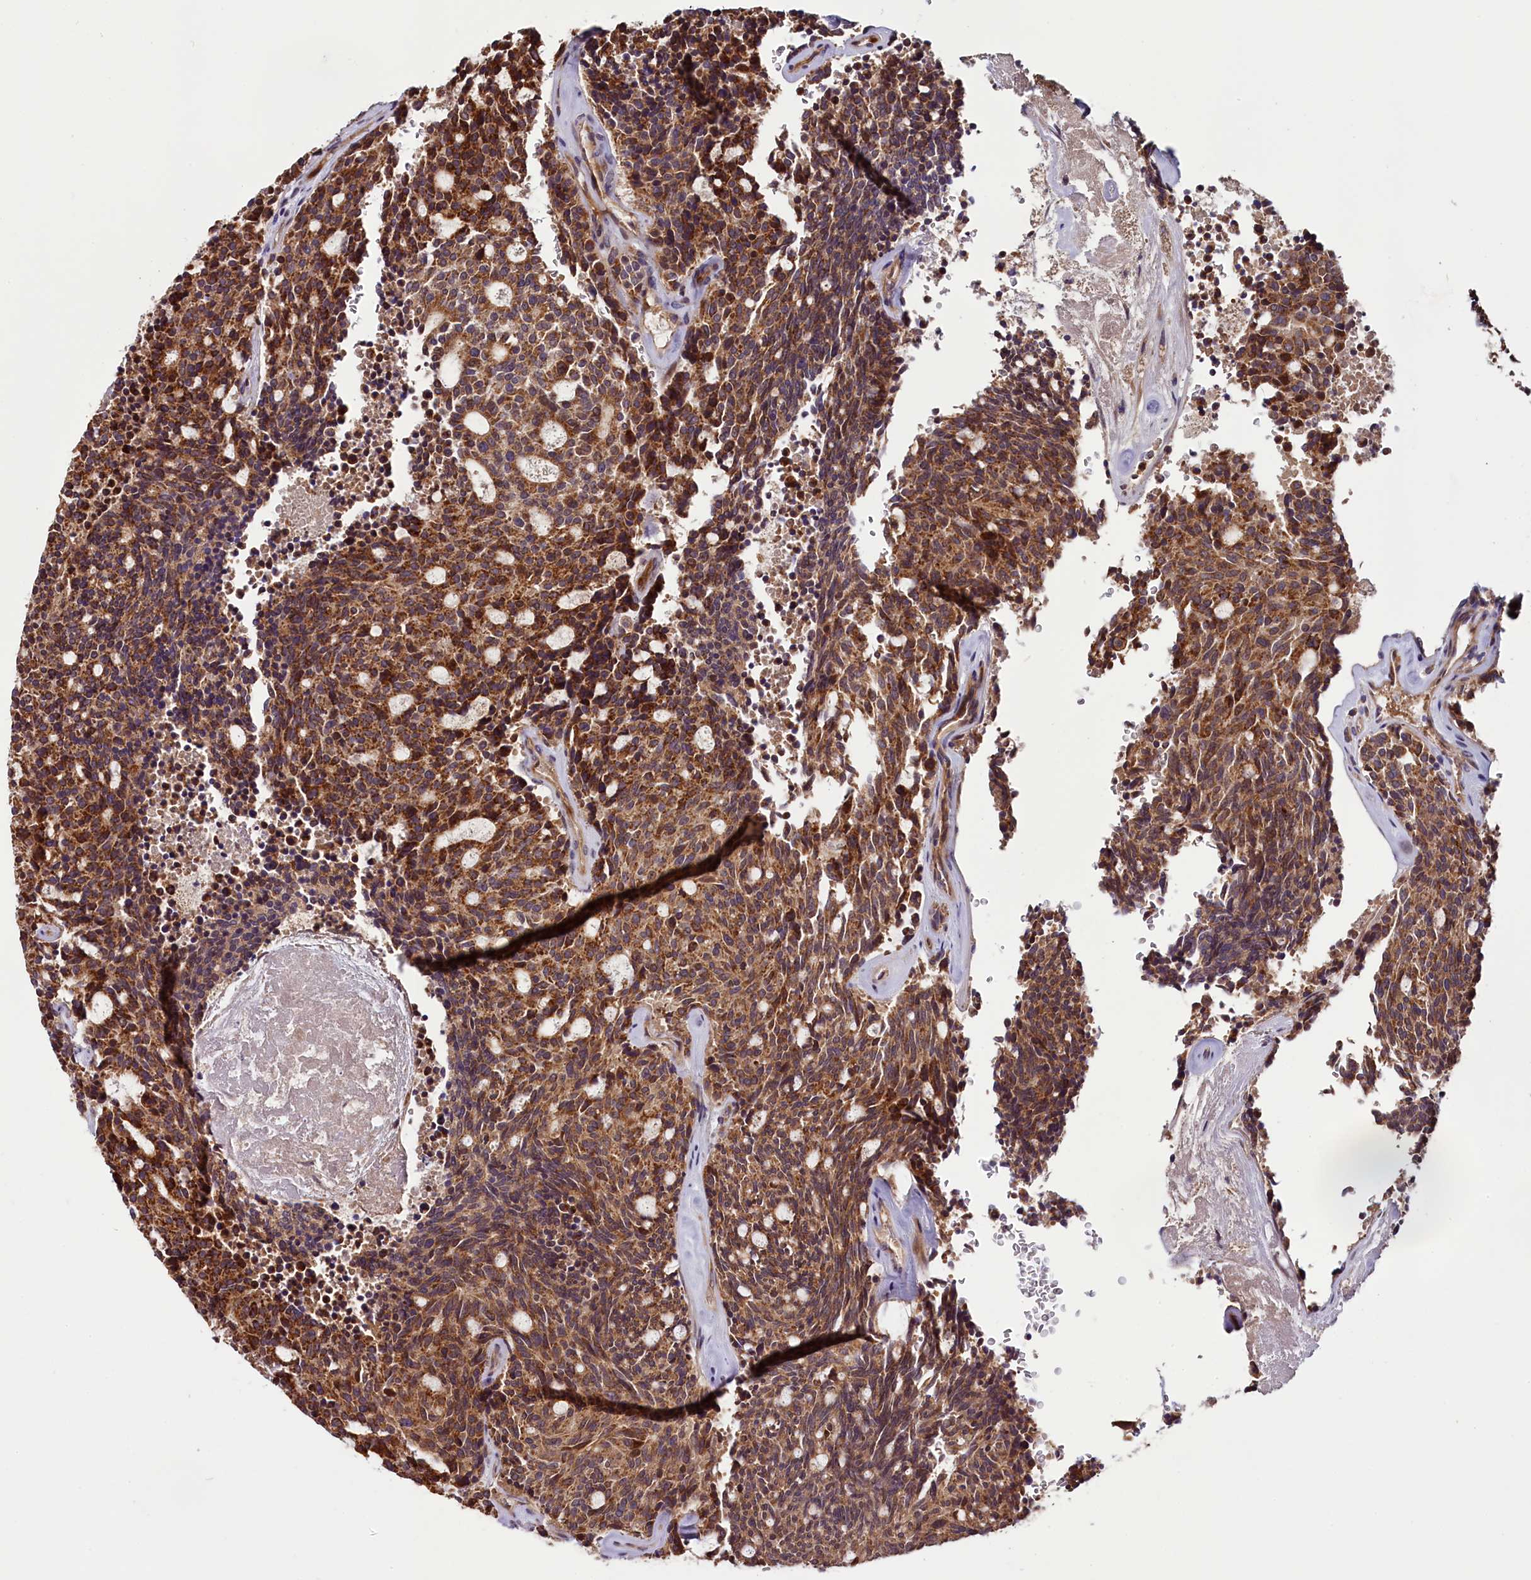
{"staining": {"intensity": "moderate", "quantity": ">75%", "location": "cytoplasmic/membranous"}, "tissue": "carcinoid", "cell_type": "Tumor cells", "image_type": "cancer", "snomed": [{"axis": "morphology", "description": "Carcinoid, malignant, NOS"}, {"axis": "topography", "description": "Pancreas"}], "caption": "Immunohistochemical staining of malignant carcinoid demonstrates medium levels of moderate cytoplasmic/membranous staining in approximately >75% of tumor cells. (DAB IHC, brown staining for protein, blue staining for nuclei).", "gene": "RPUSD2", "patient": {"sex": "female", "age": 54}}